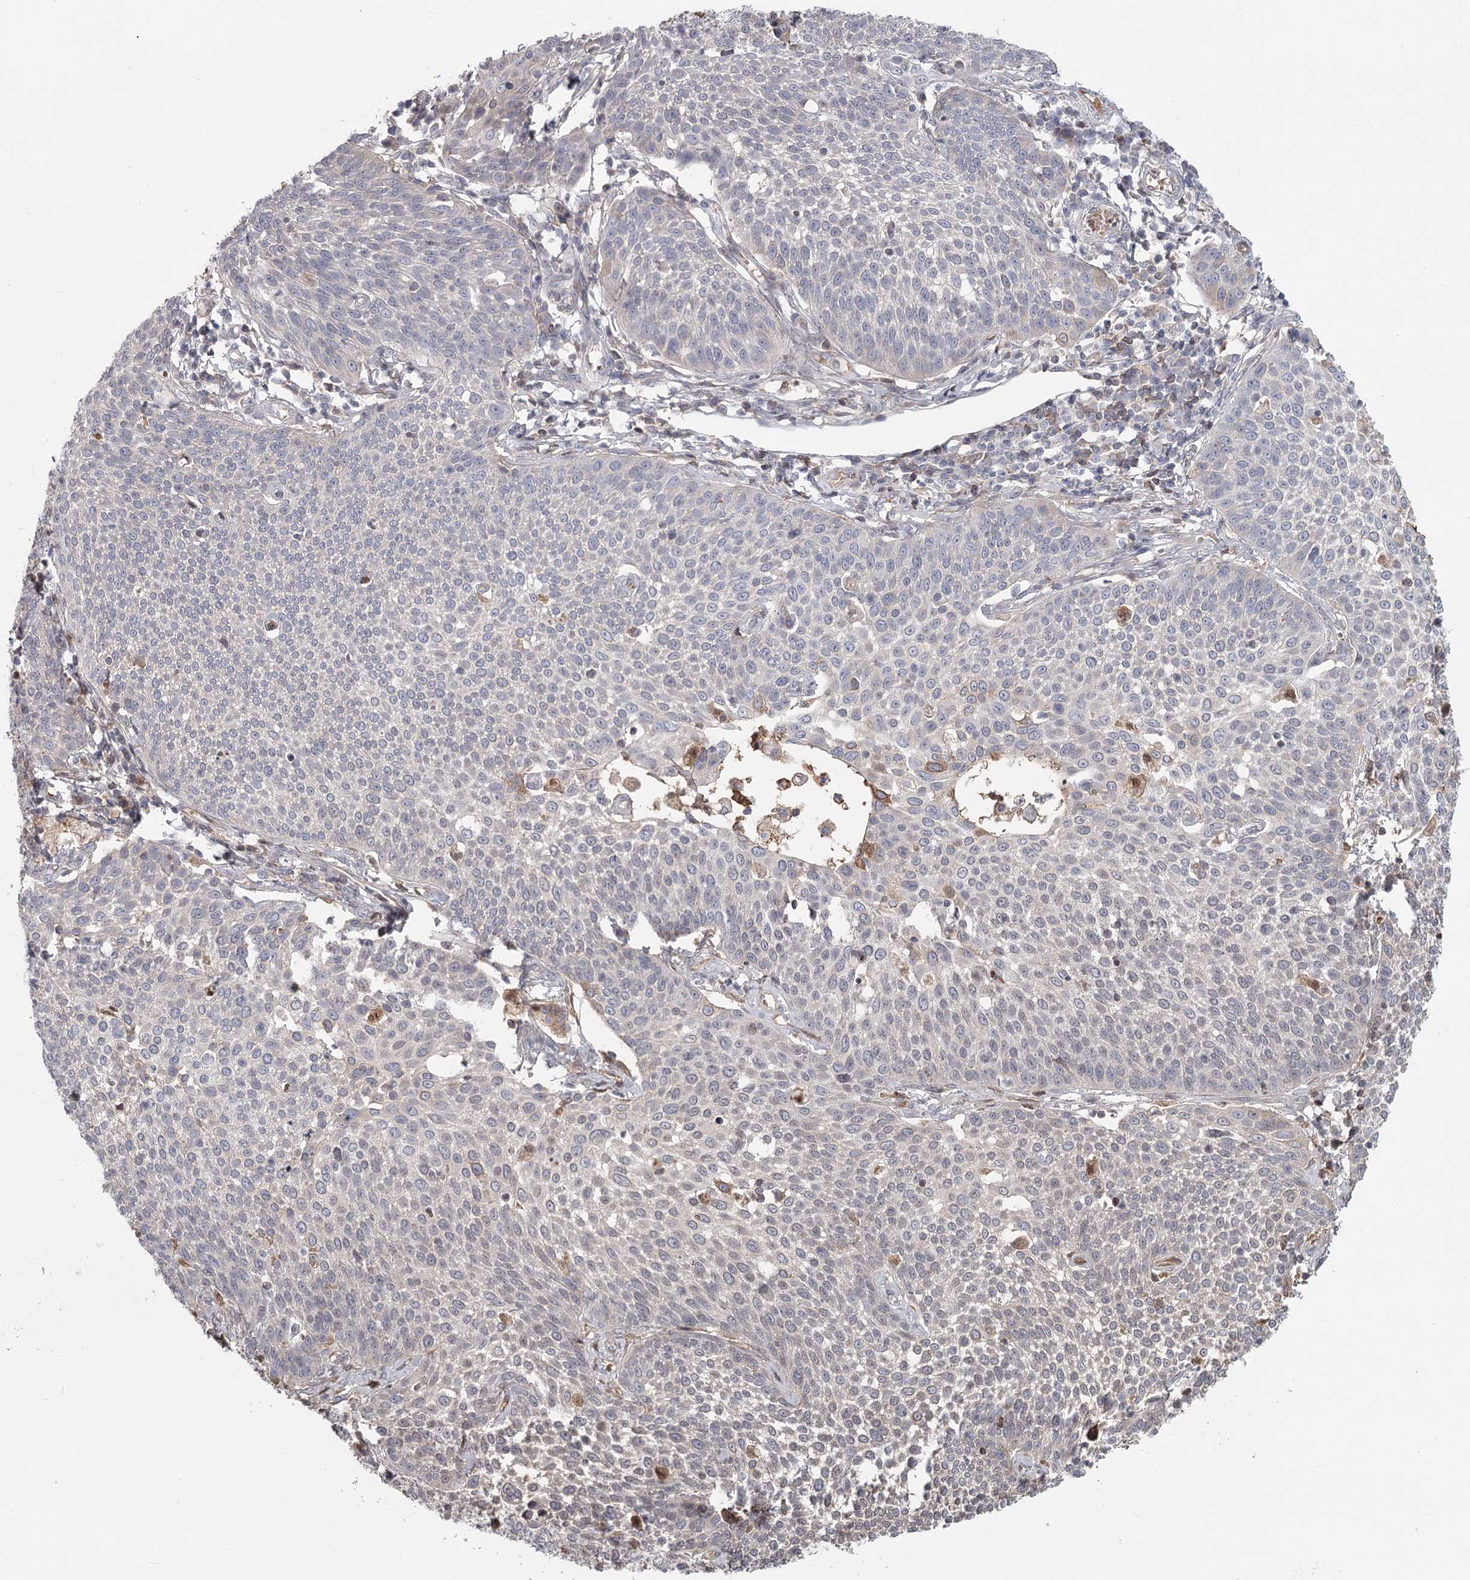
{"staining": {"intensity": "negative", "quantity": "none", "location": "none"}, "tissue": "cervical cancer", "cell_type": "Tumor cells", "image_type": "cancer", "snomed": [{"axis": "morphology", "description": "Squamous cell carcinoma, NOS"}, {"axis": "topography", "description": "Cervix"}], "caption": "Tumor cells show no significant protein staining in cervical cancer.", "gene": "DHRS9", "patient": {"sex": "female", "age": 34}}